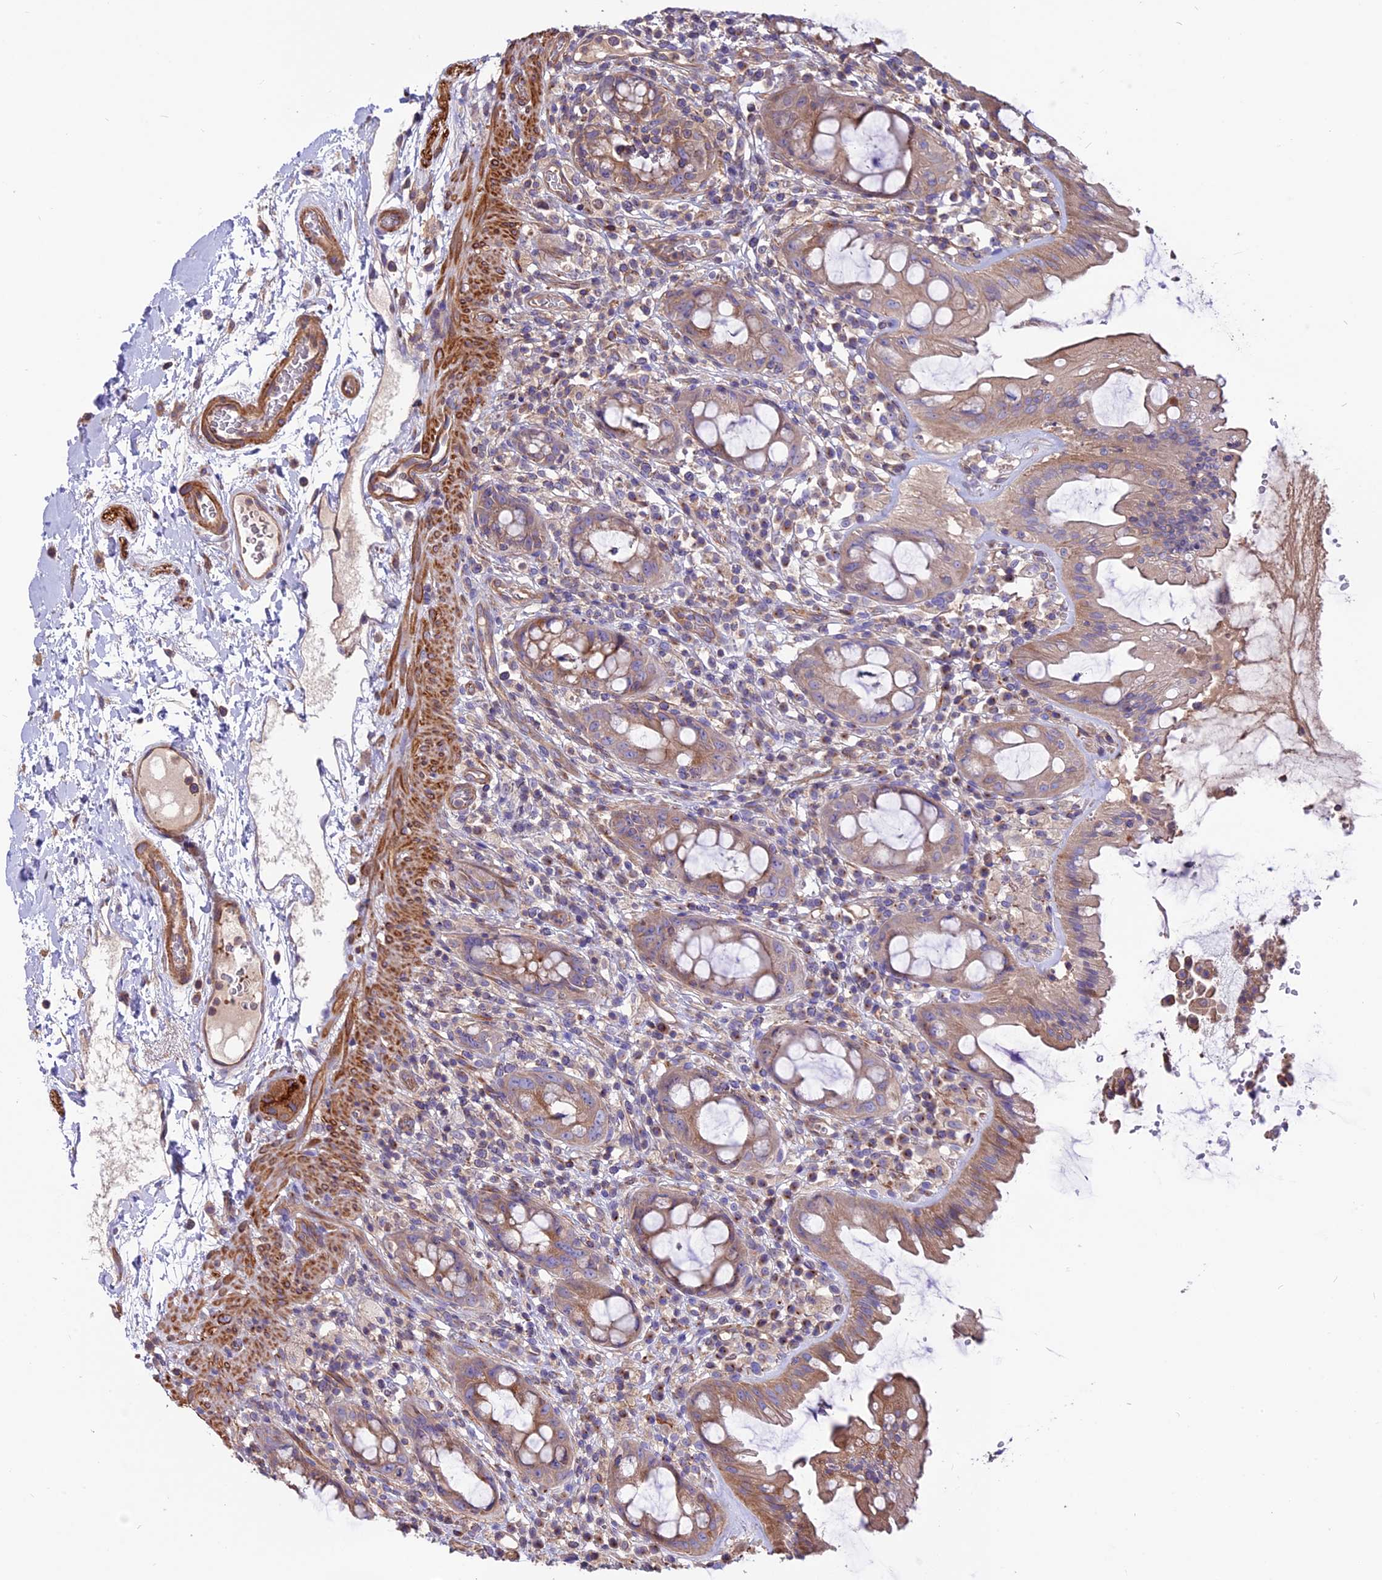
{"staining": {"intensity": "moderate", "quantity": ">75%", "location": "cytoplasmic/membranous"}, "tissue": "rectum", "cell_type": "Glandular cells", "image_type": "normal", "snomed": [{"axis": "morphology", "description": "Normal tissue, NOS"}, {"axis": "topography", "description": "Rectum"}], "caption": "High-power microscopy captured an IHC image of normal rectum, revealing moderate cytoplasmic/membranous positivity in approximately >75% of glandular cells.", "gene": "ANO3", "patient": {"sex": "female", "age": 57}}